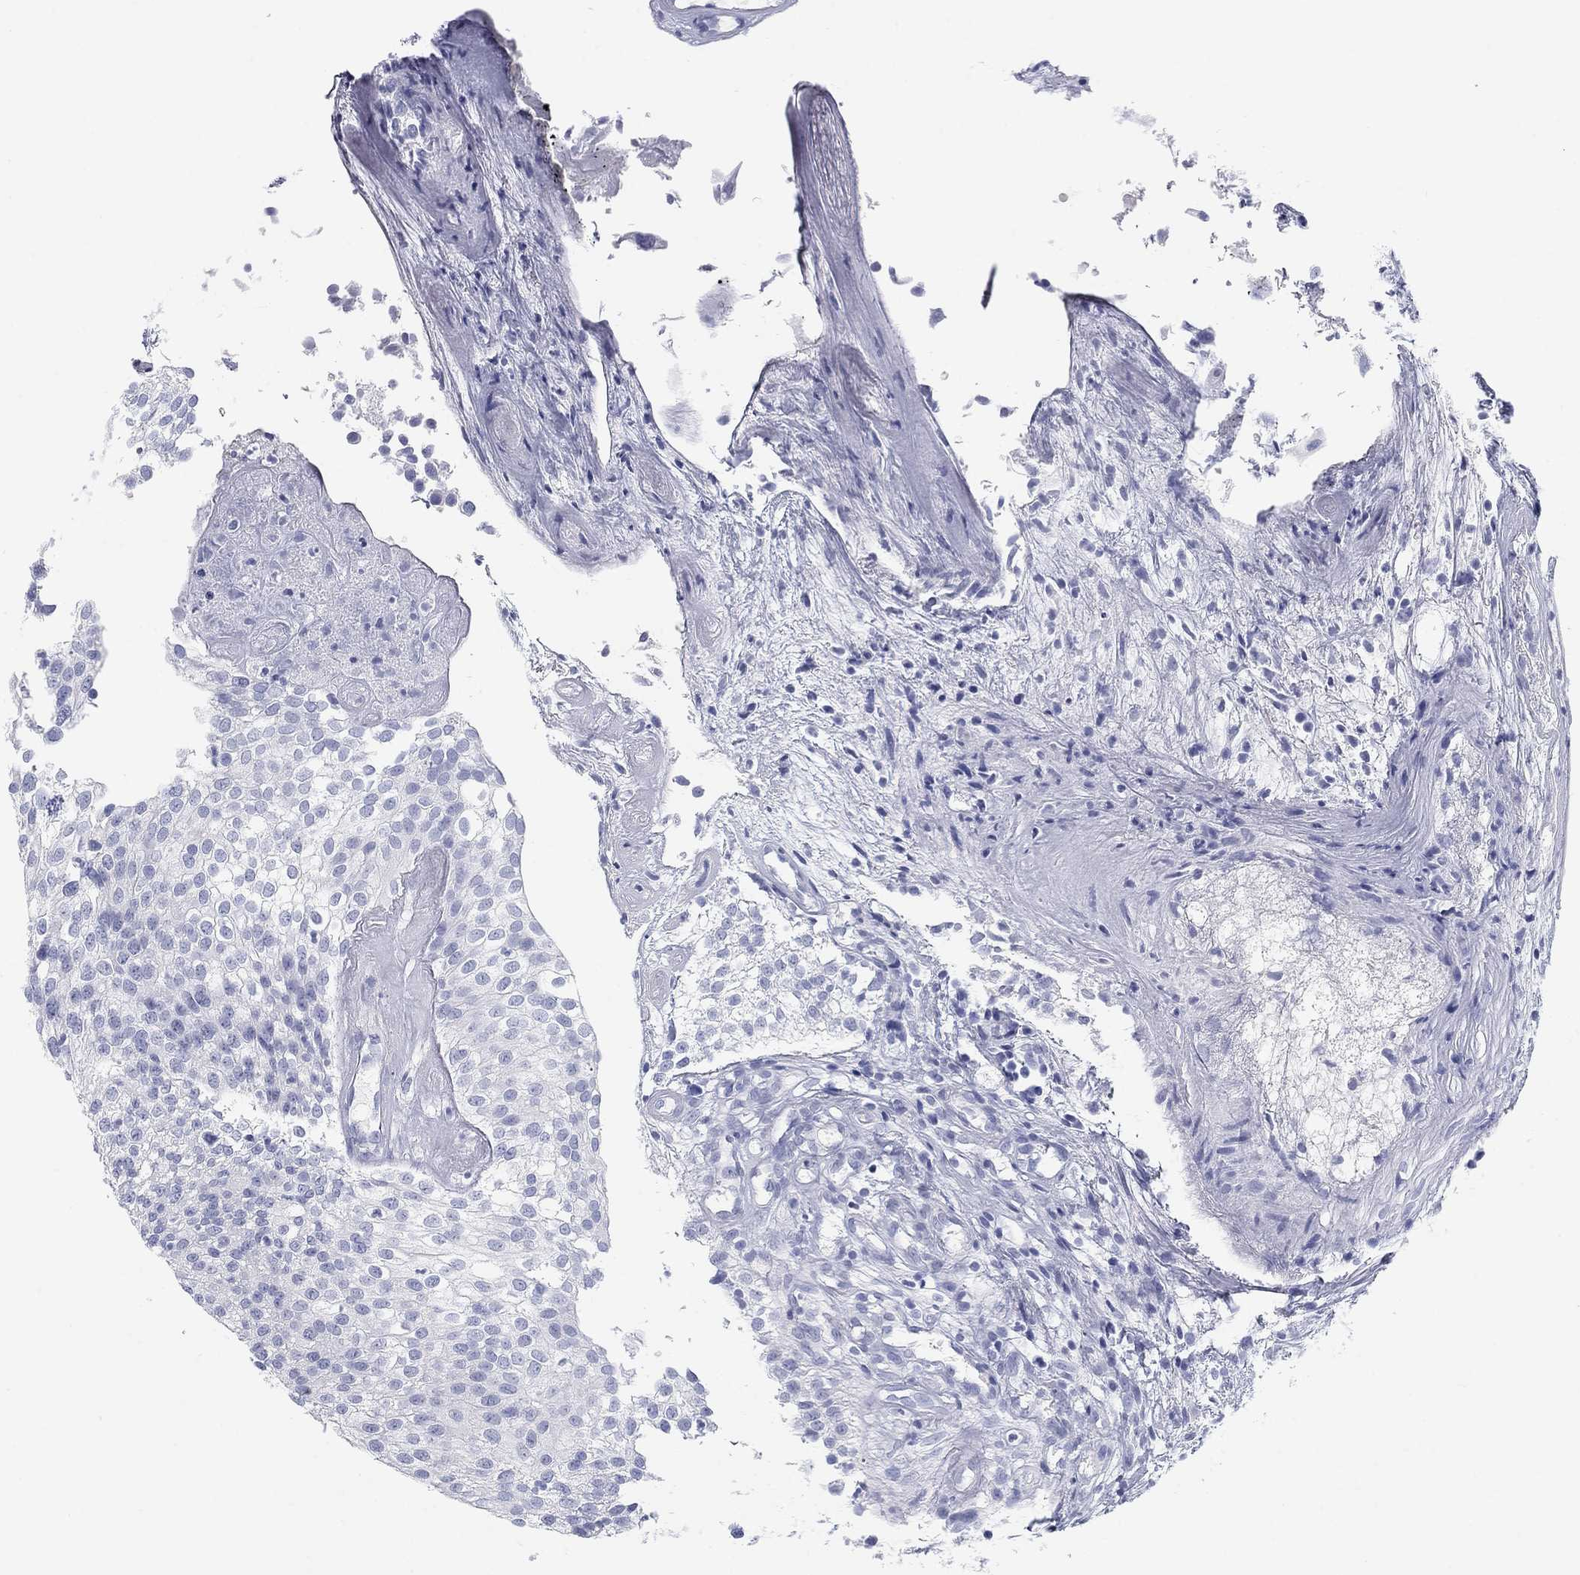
{"staining": {"intensity": "negative", "quantity": "none", "location": "none"}, "tissue": "urothelial cancer", "cell_type": "Tumor cells", "image_type": "cancer", "snomed": [{"axis": "morphology", "description": "Urothelial carcinoma, High grade"}, {"axis": "topography", "description": "Urinary bladder"}], "caption": "Immunohistochemistry (IHC) image of urothelial carcinoma (high-grade) stained for a protein (brown), which demonstrates no staining in tumor cells.", "gene": "CALB1", "patient": {"sex": "female", "age": 79}}